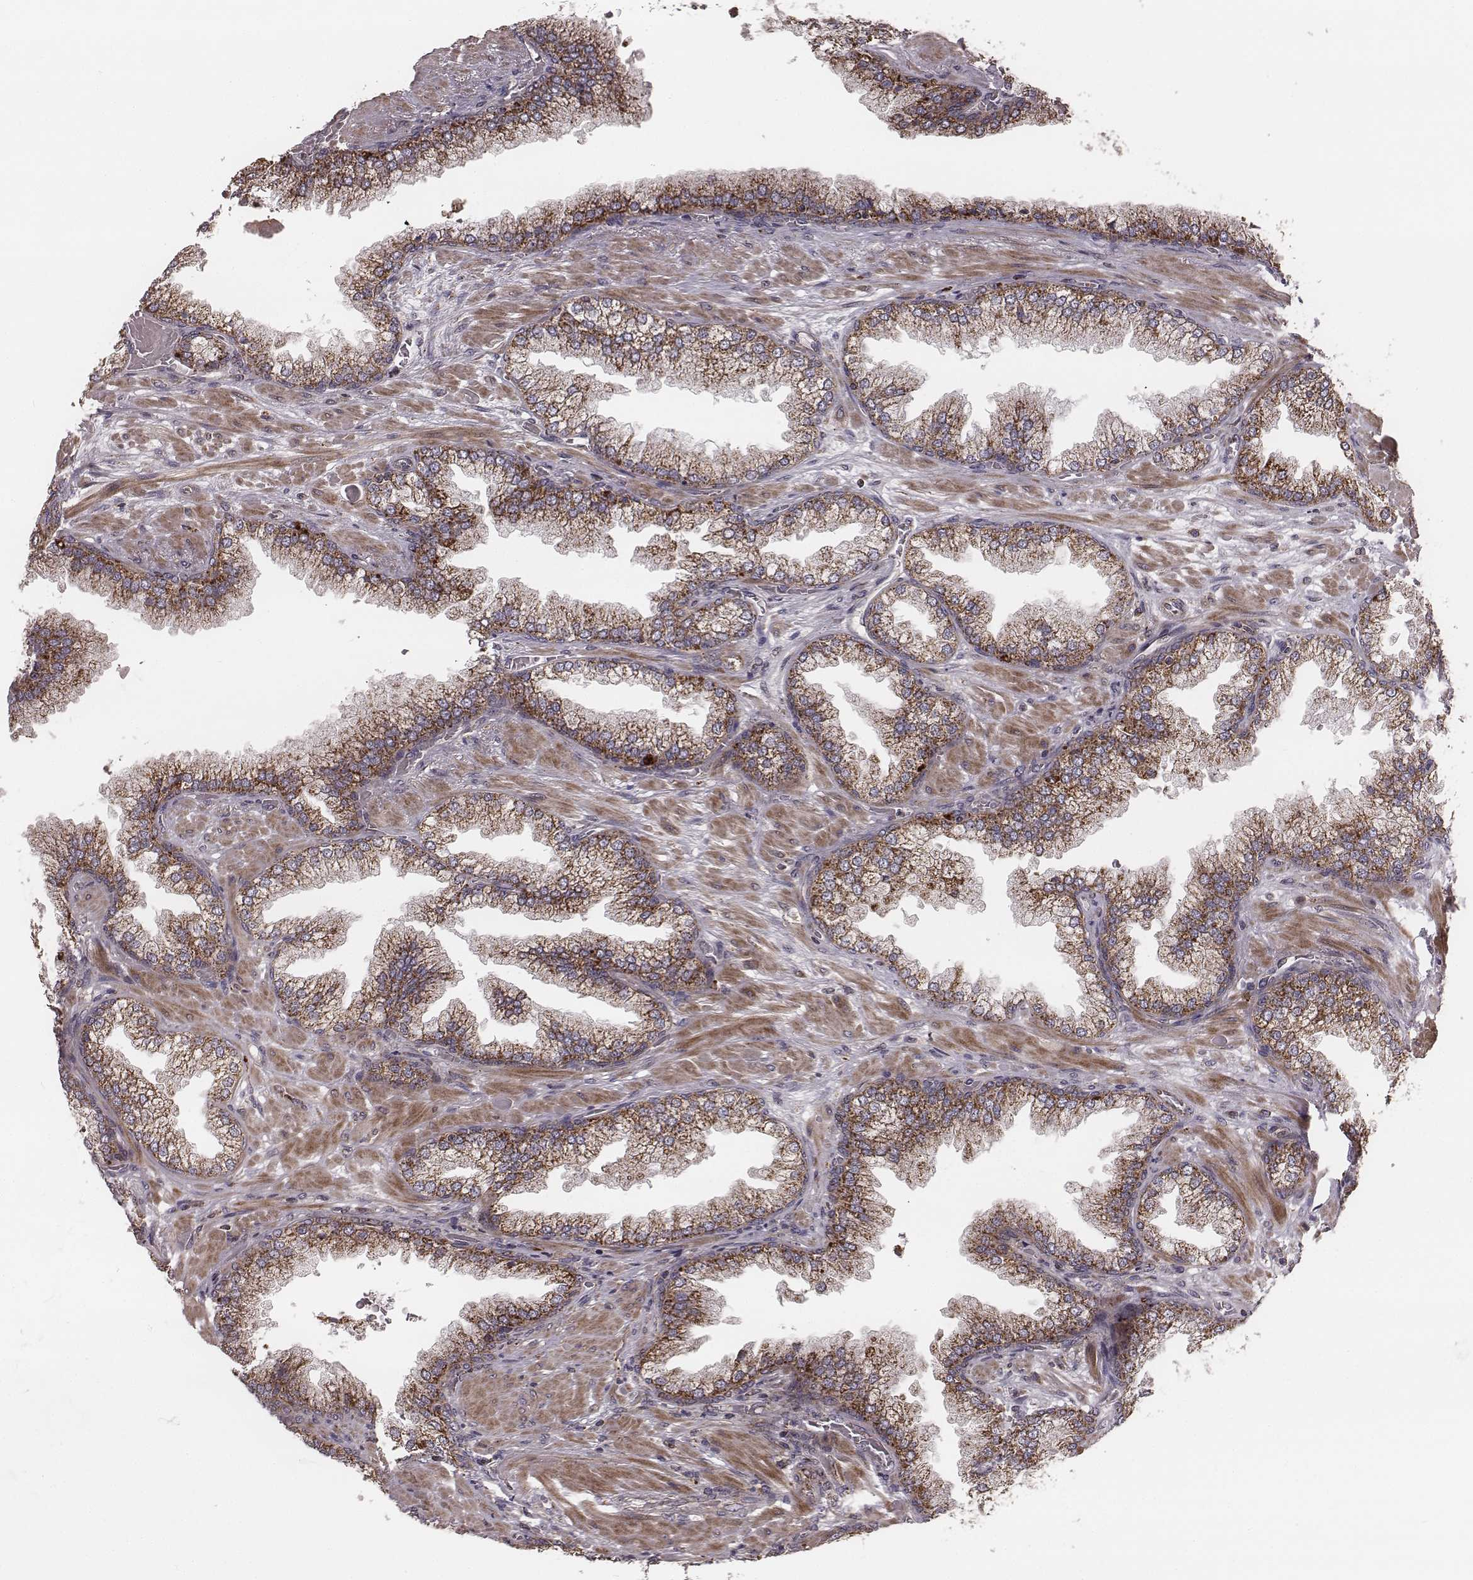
{"staining": {"intensity": "strong", "quantity": ">75%", "location": "cytoplasmic/membranous"}, "tissue": "prostate cancer", "cell_type": "Tumor cells", "image_type": "cancer", "snomed": [{"axis": "morphology", "description": "Adenocarcinoma, Low grade"}, {"axis": "topography", "description": "Prostate"}], "caption": "The histopathology image reveals immunohistochemical staining of prostate low-grade adenocarcinoma. There is strong cytoplasmic/membranous staining is identified in about >75% of tumor cells. The staining was performed using DAB, with brown indicating positive protein expression. Nuclei are stained blue with hematoxylin.", "gene": "ZDHHC21", "patient": {"sex": "male", "age": 57}}